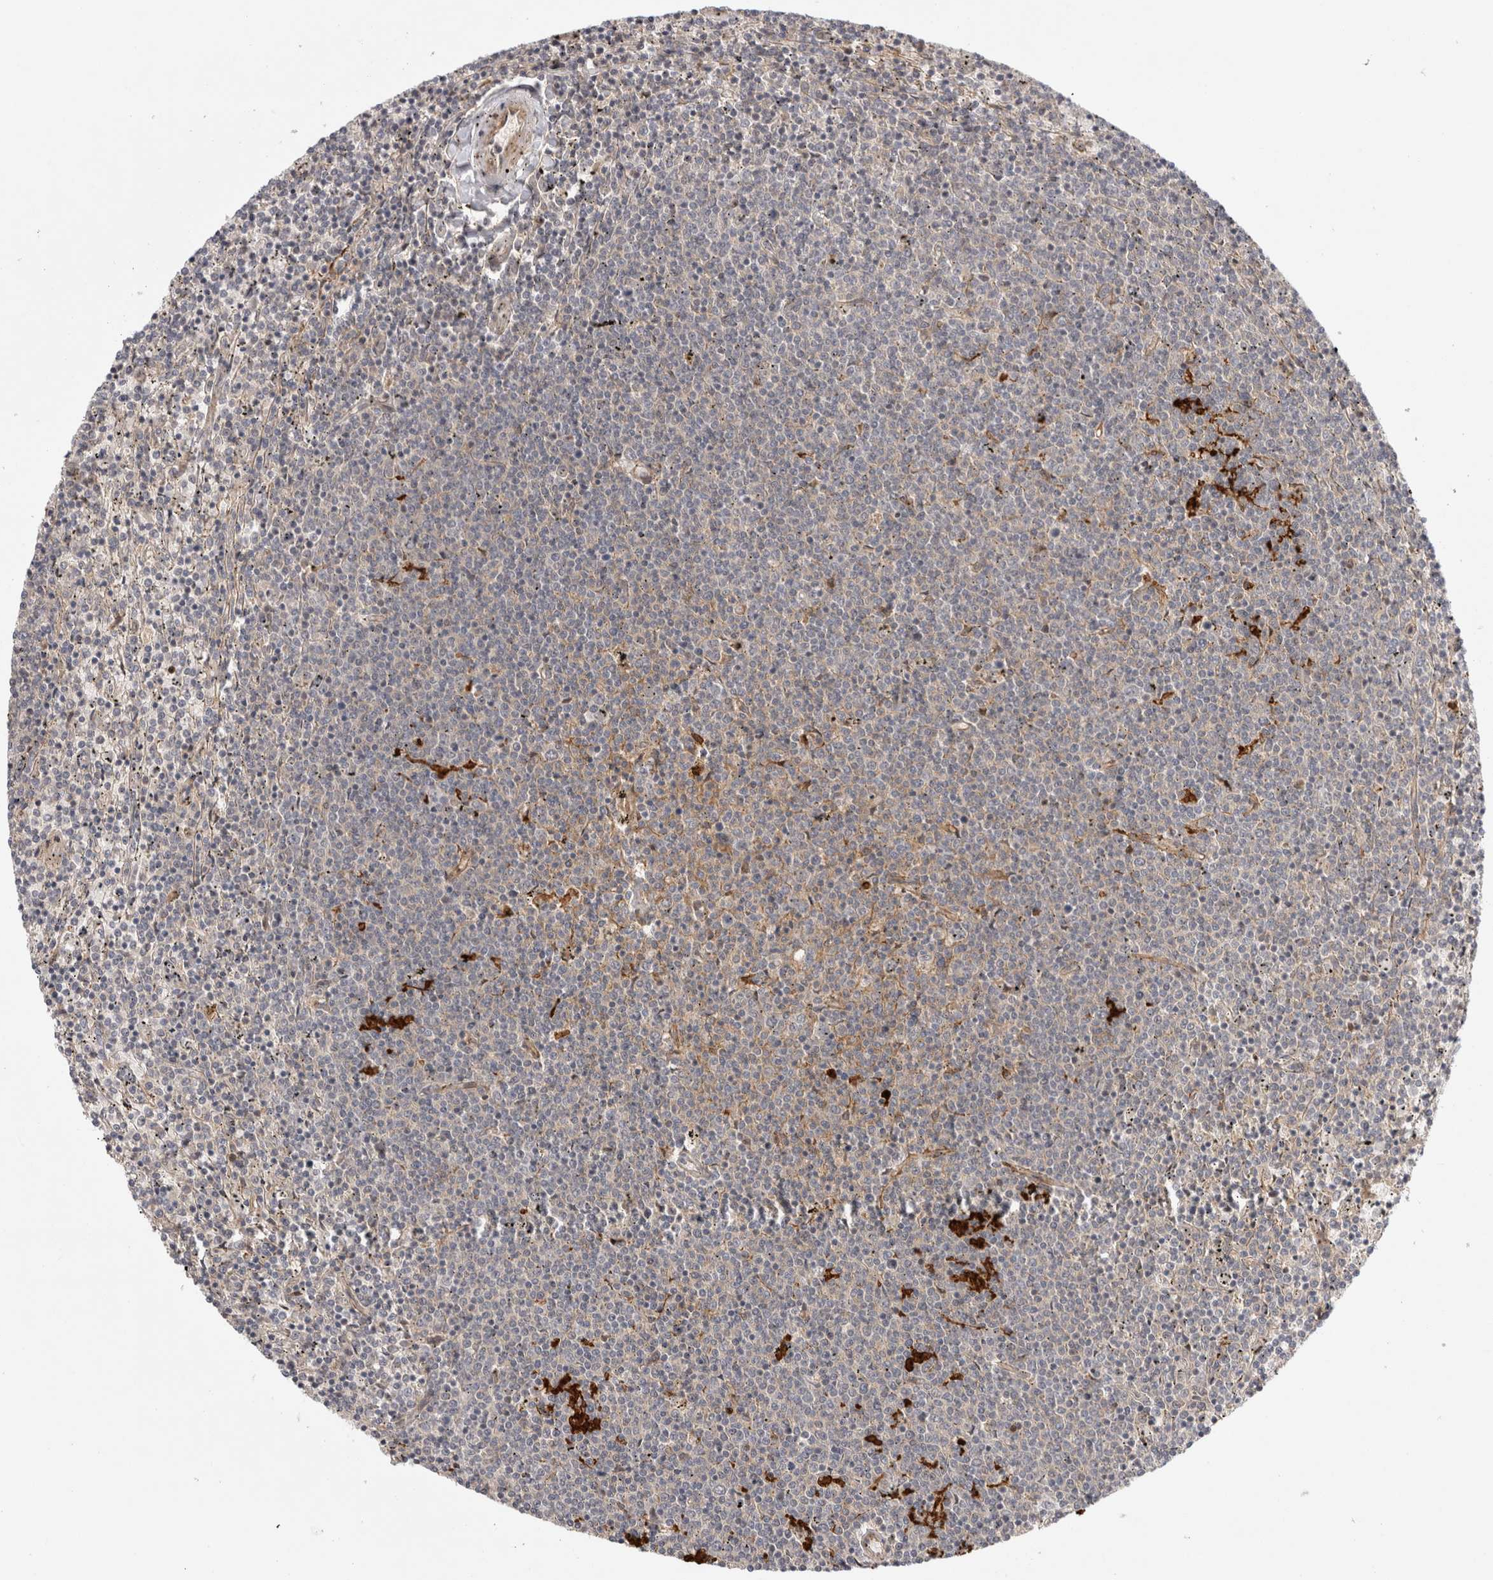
{"staining": {"intensity": "negative", "quantity": "none", "location": "none"}, "tissue": "lymphoma", "cell_type": "Tumor cells", "image_type": "cancer", "snomed": [{"axis": "morphology", "description": "Malignant lymphoma, non-Hodgkin's type, Low grade"}, {"axis": "topography", "description": "Spleen"}], "caption": "Immunohistochemistry (IHC) of lymphoma displays no staining in tumor cells.", "gene": "ZNF318", "patient": {"sex": "female", "age": 50}}